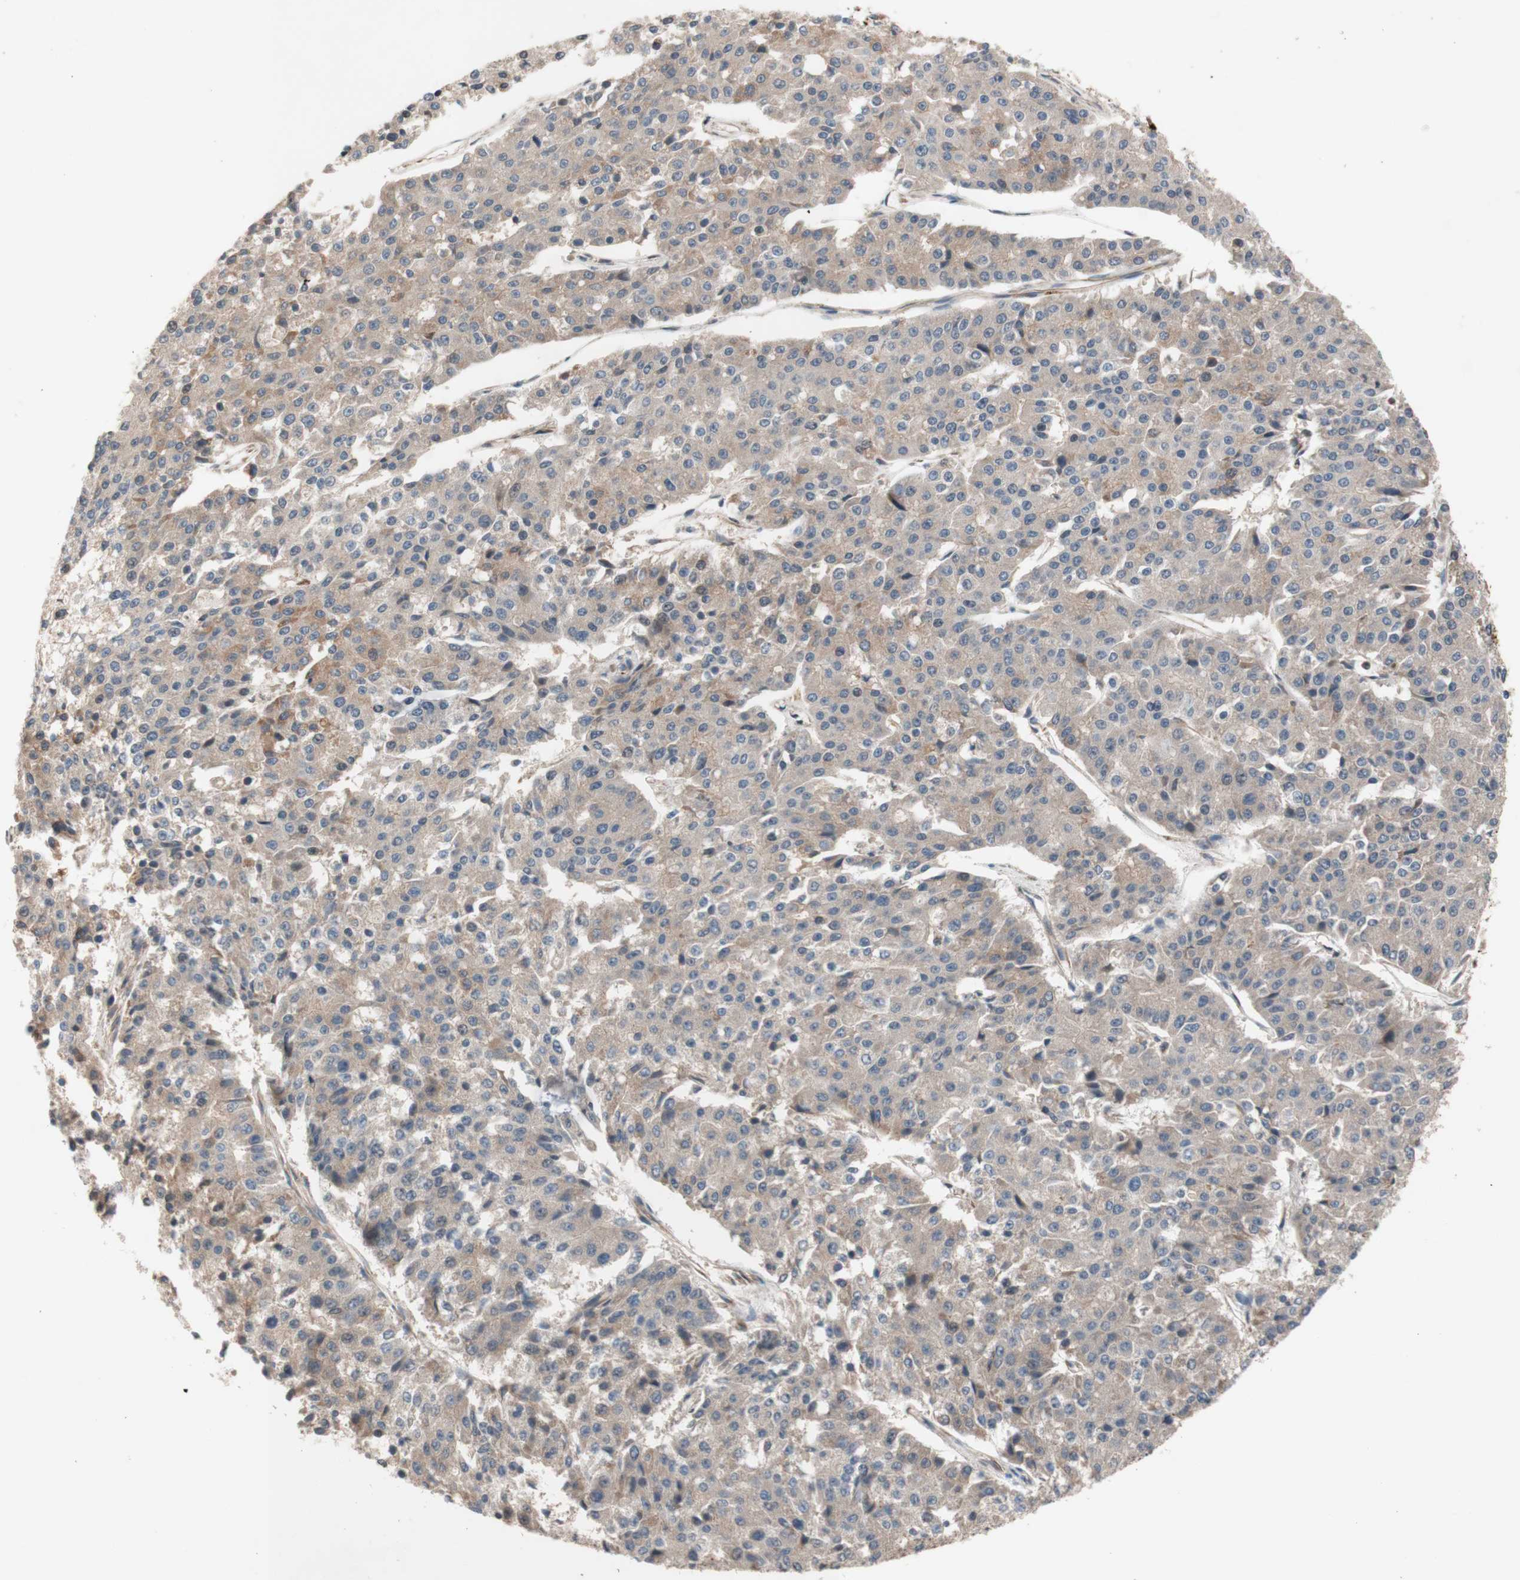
{"staining": {"intensity": "weak", "quantity": ">75%", "location": "cytoplasmic/membranous"}, "tissue": "pancreatic cancer", "cell_type": "Tumor cells", "image_type": "cancer", "snomed": [{"axis": "morphology", "description": "Adenocarcinoma, NOS"}, {"axis": "topography", "description": "Pancreas"}], "caption": "IHC histopathology image of neoplastic tissue: pancreatic cancer (adenocarcinoma) stained using IHC exhibits low levels of weak protein expression localized specifically in the cytoplasmic/membranous of tumor cells, appearing as a cytoplasmic/membranous brown color.", "gene": "CD55", "patient": {"sex": "male", "age": 50}}